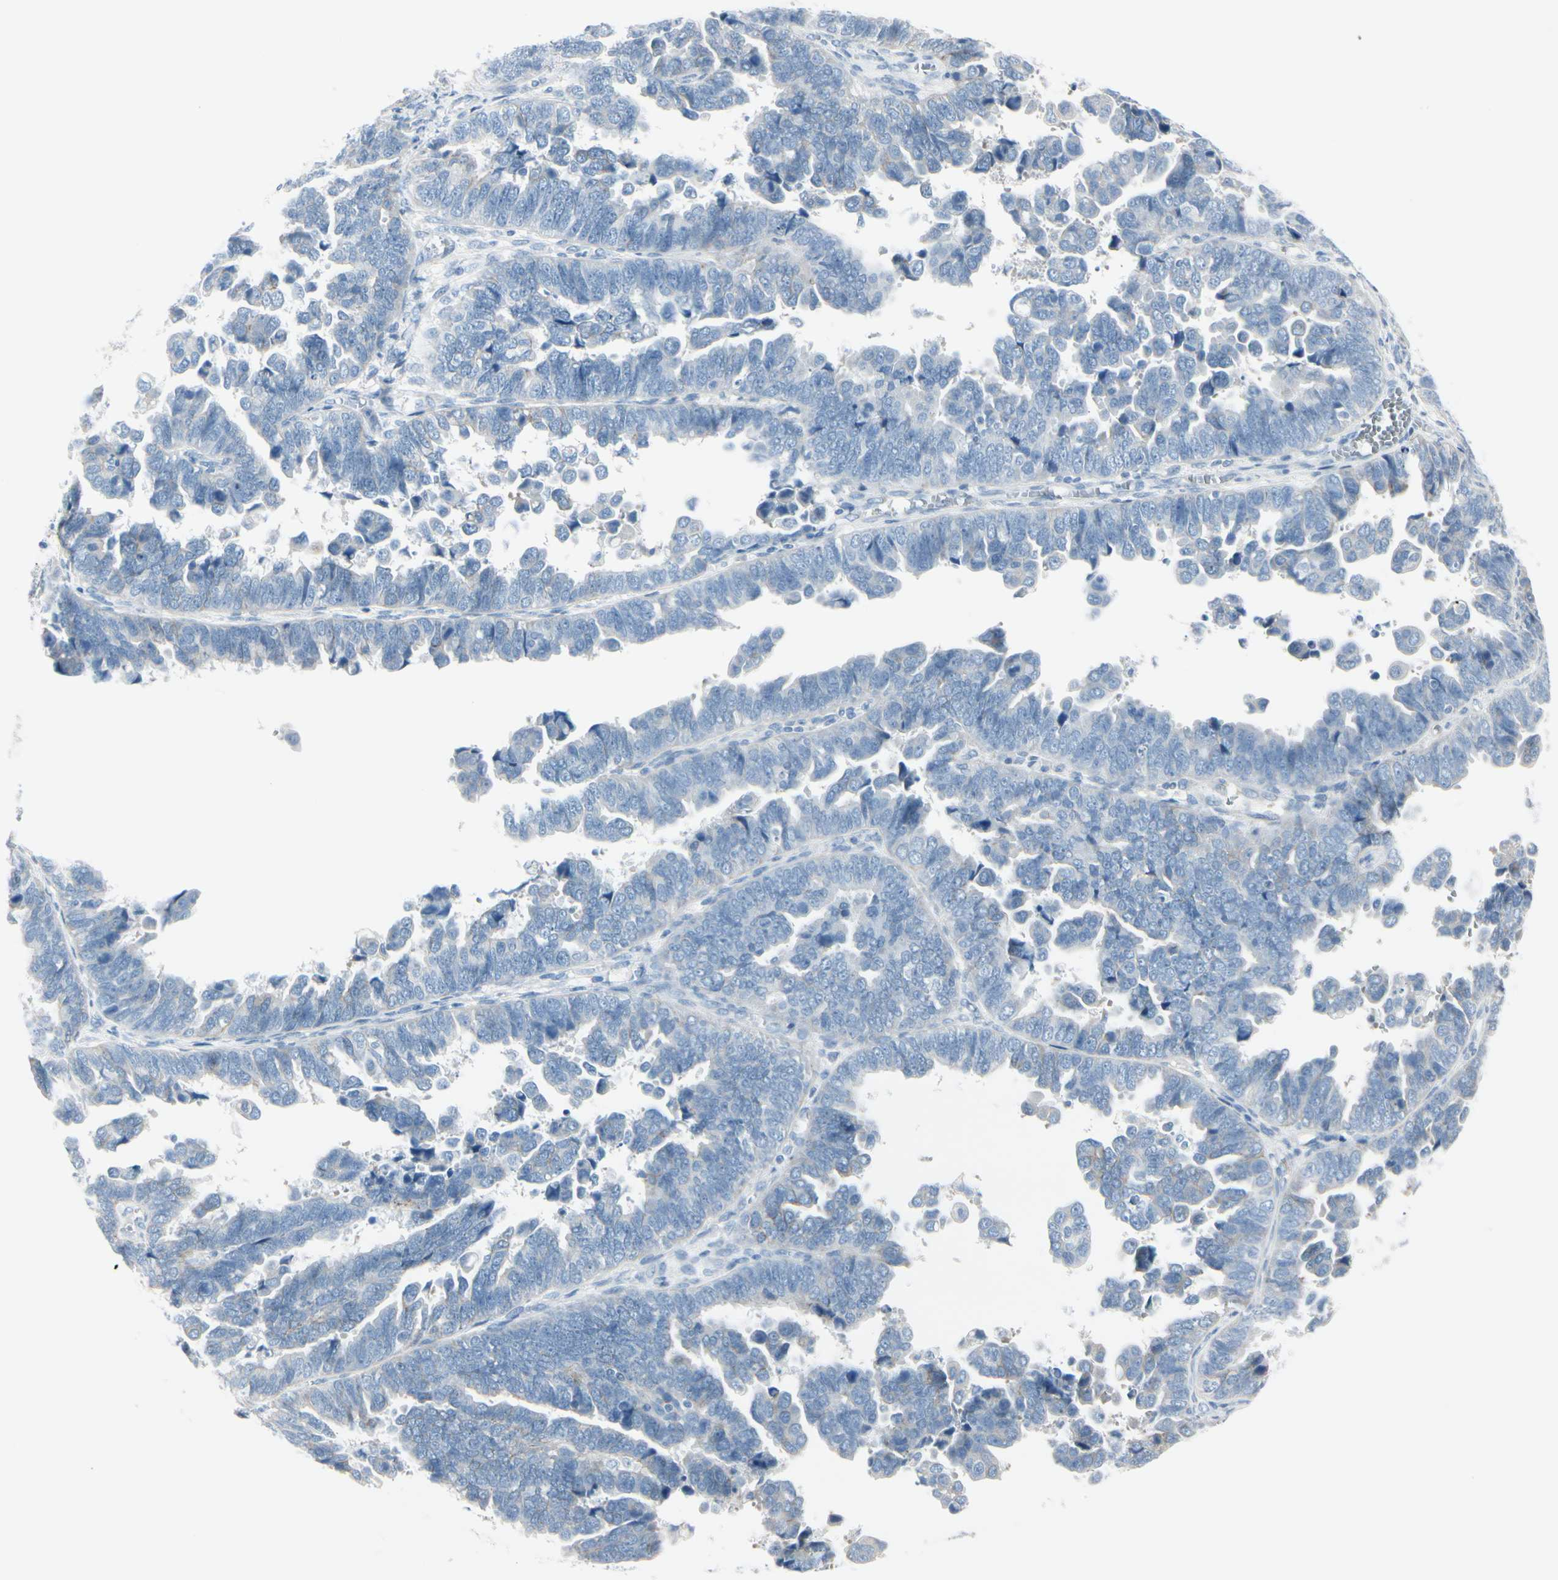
{"staining": {"intensity": "weak", "quantity": "<25%", "location": "cytoplasmic/membranous"}, "tissue": "endometrial cancer", "cell_type": "Tumor cells", "image_type": "cancer", "snomed": [{"axis": "morphology", "description": "Adenocarcinoma, NOS"}, {"axis": "topography", "description": "Endometrium"}], "caption": "IHC of human endometrial adenocarcinoma demonstrates no staining in tumor cells.", "gene": "CDHR5", "patient": {"sex": "female", "age": 75}}